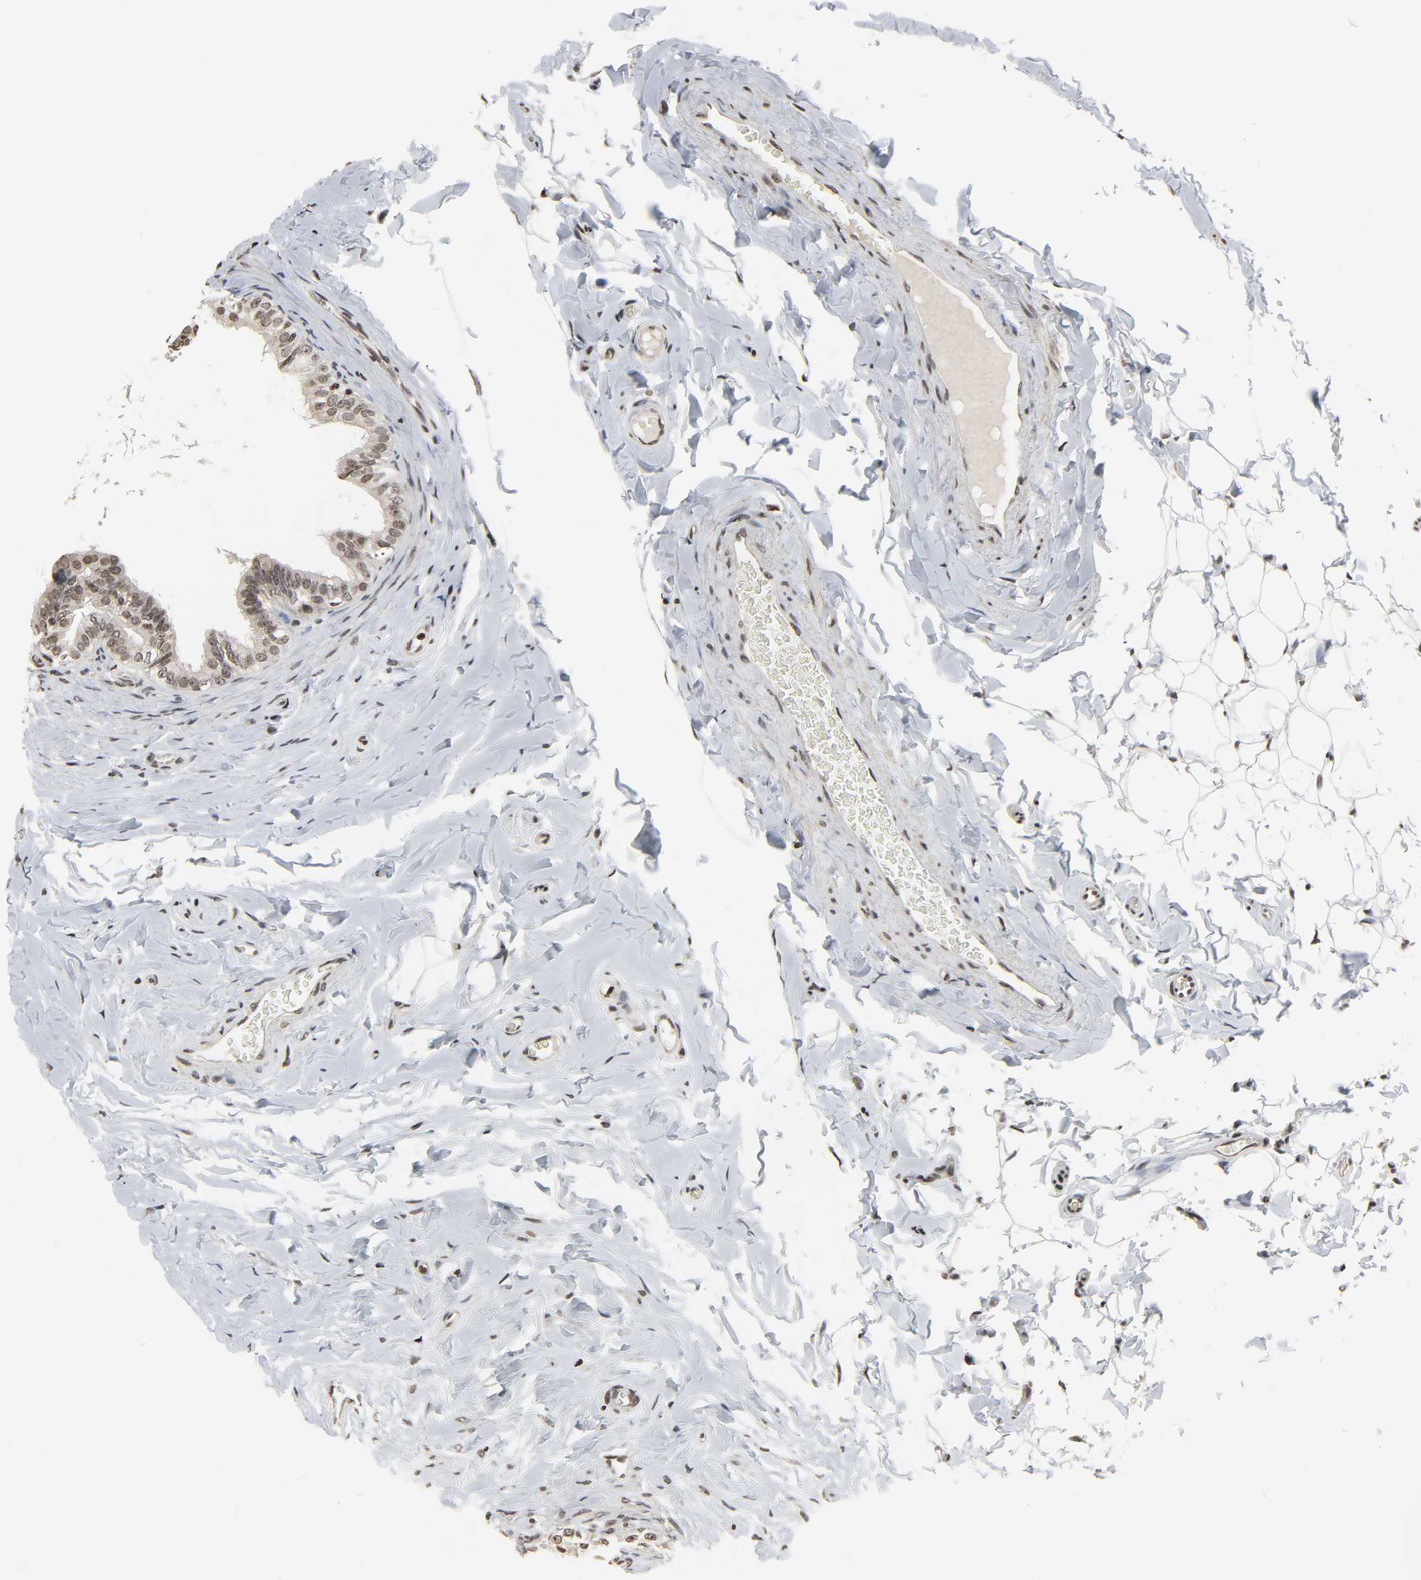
{"staining": {"intensity": "moderate", "quantity": ">75%", "location": "cytoplasmic/membranous,nuclear"}, "tissue": "epididymis", "cell_type": "Glandular cells", "image_type": "normal", "snomed": [{"axis": "morphology", "description": "Normal tissue, NOS"}, {"axis": "topography", "description": "Epididymis"}], "caption": "The photomicrograph reveals staining of unremarkable epididymis, revealing moderate cytoplasmic/membranous,nuclear protein positivity (brown color) within glandular cells.", "gene": "ELAVL1", "patient": {"sex": "male", "age": 26}}